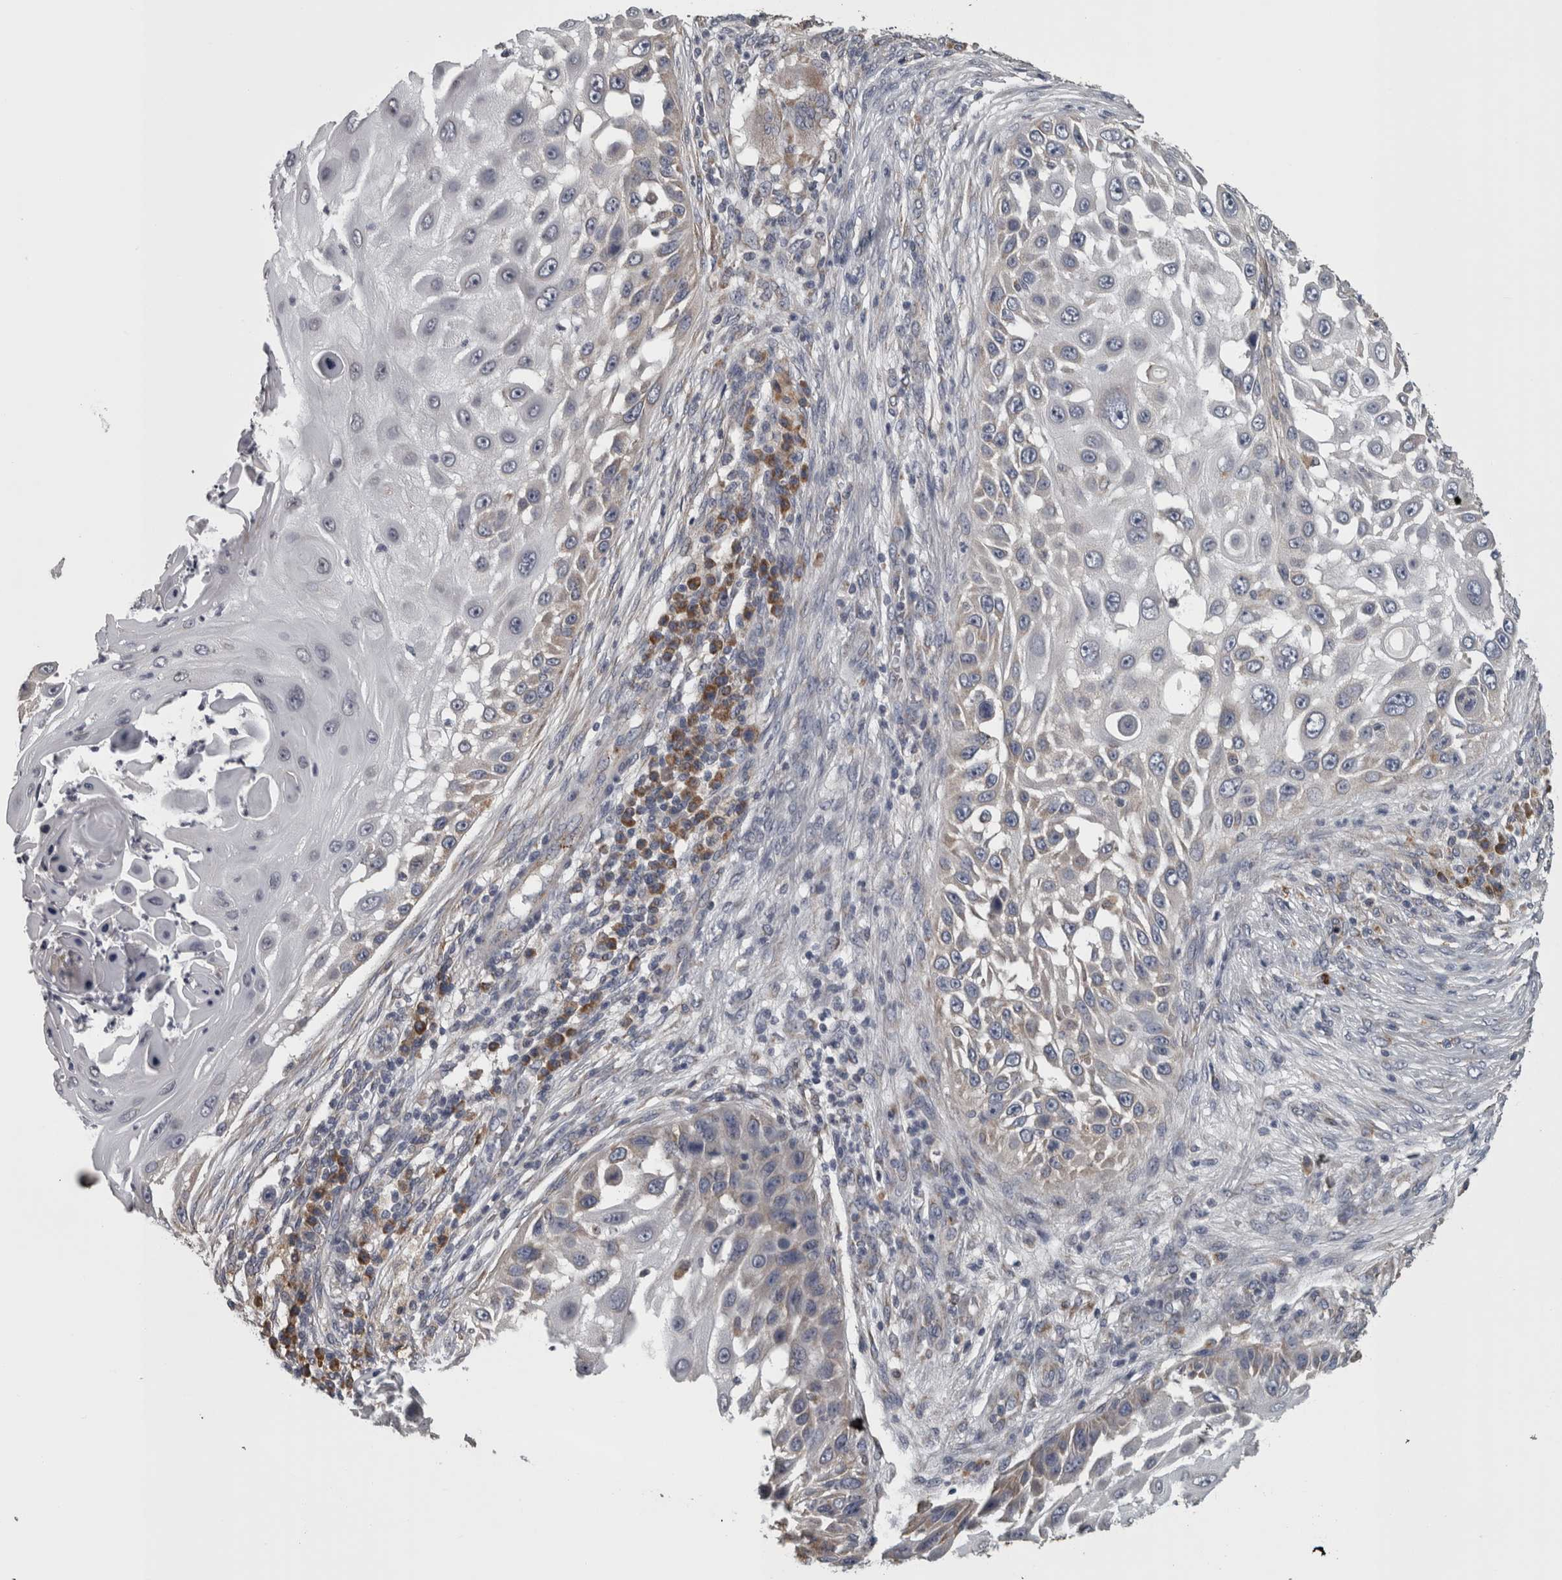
{"staining": {"intensity": "weak", "quantity": "<25%", "location": "cytoplasmic/membranous"}, "tissue": "skin cancer", "cell_type": "Tumor cells", "image_type": "cancer", "snomed": [{"axis": "morphology", "description": "Squamous cell carcinoma, NOS"}, {"axis": "topography", "description": "Skin"}], "caption": "High power microscopy image of an immunohistochemistry image of skin cancer (squamous cell carcinoma), revealing no significant staining in tumor cells.", "gene": "FRK", "patient": {"sex": "female", "age": 44}}